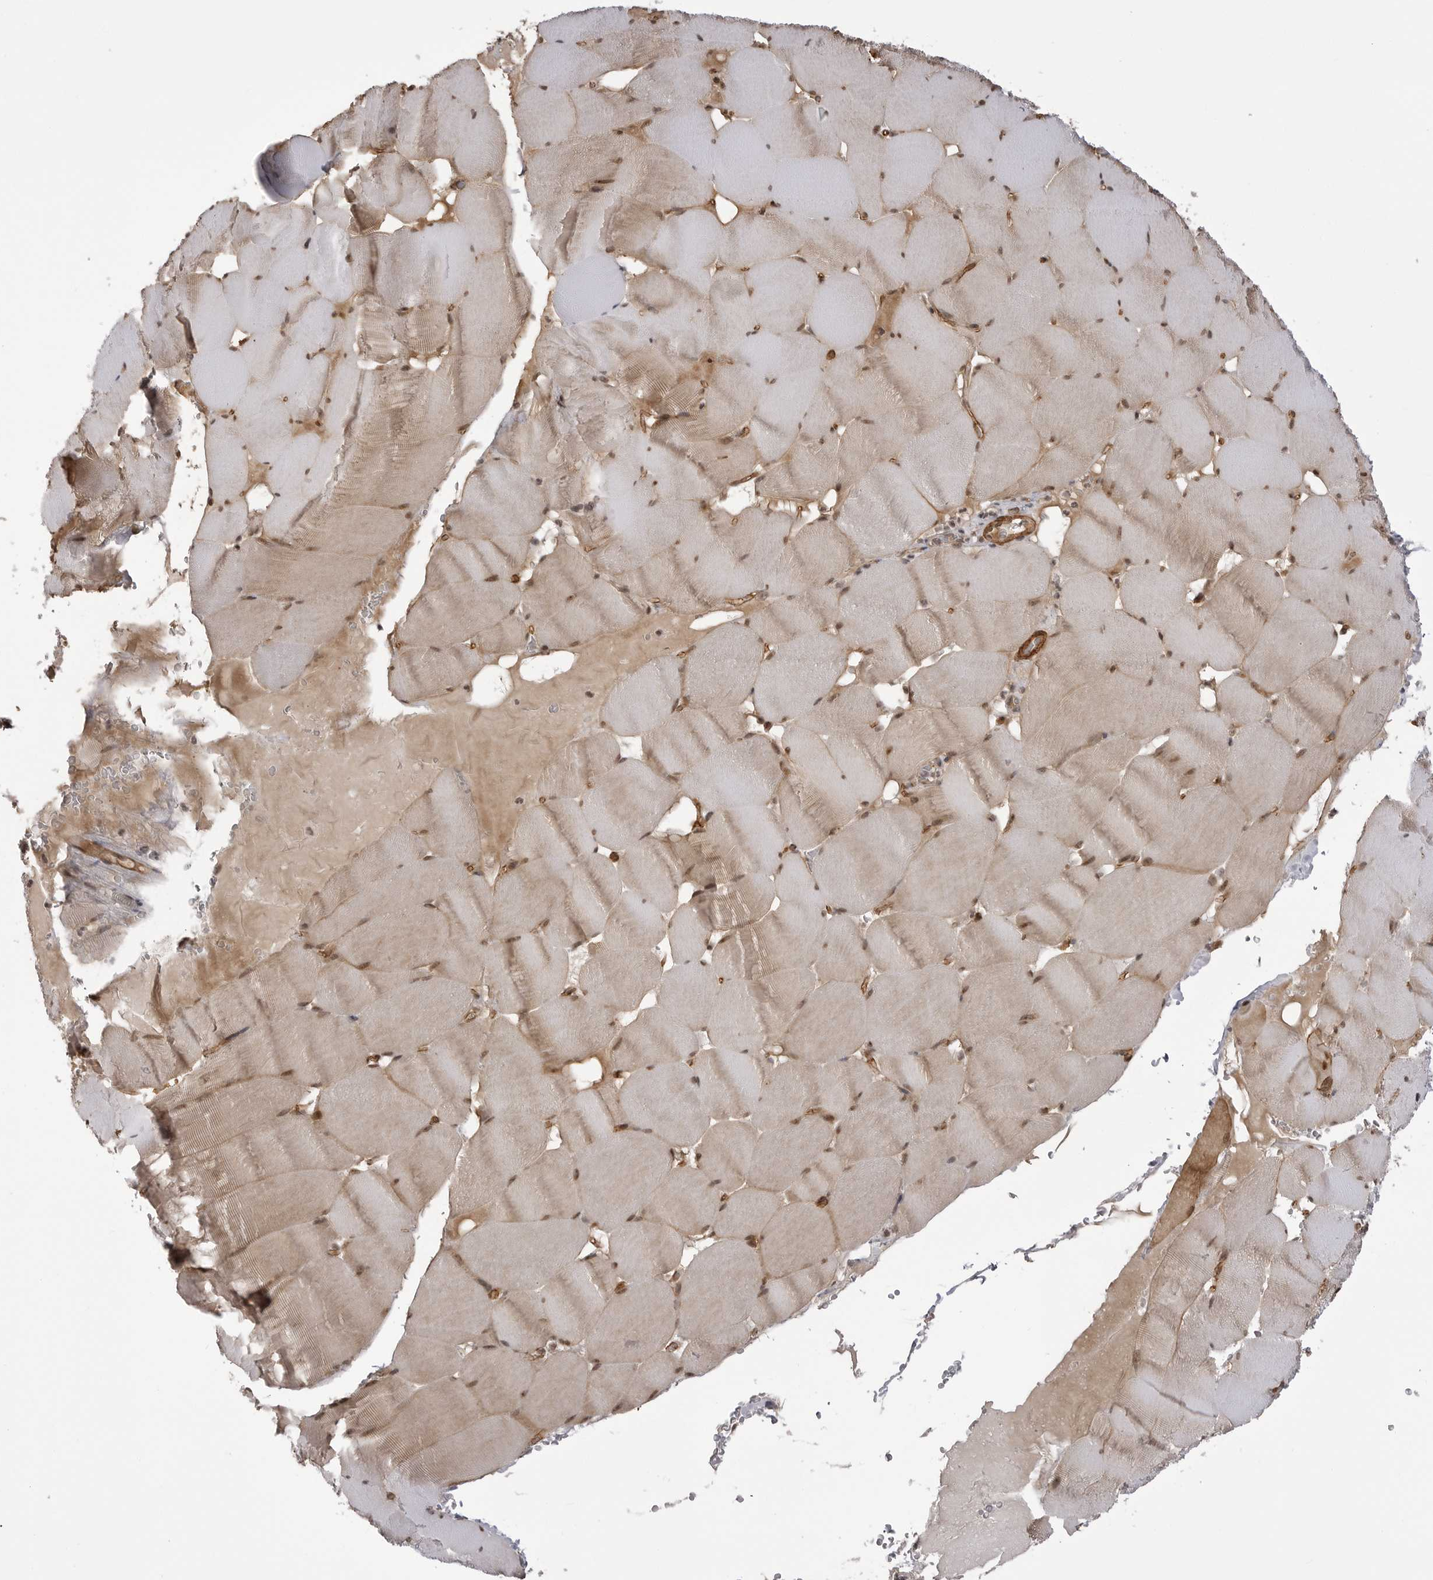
{"staining": {"intensity": "moderate", "quantity": ">75%", "location": "nuclear"}, "tissue": "skeletal muscle", "cell_type": "Myocytes", "image_type": "normal", "snomed": [{"axis": "morphology", "description": "Normal tissue, NOS"}, {"axis": "topography", "description": "Skeletal muscle"}], "caption": "Normal skeletal muscle reveals moderate nuclear positivity in about >75% of myocytes (Stains: DAB in brown, nuclei in blue, Microscopy: brightfield microscopy at high magnification)..", "gene": "SORBS1", "patient": {"sex": "male", "age": 62}}